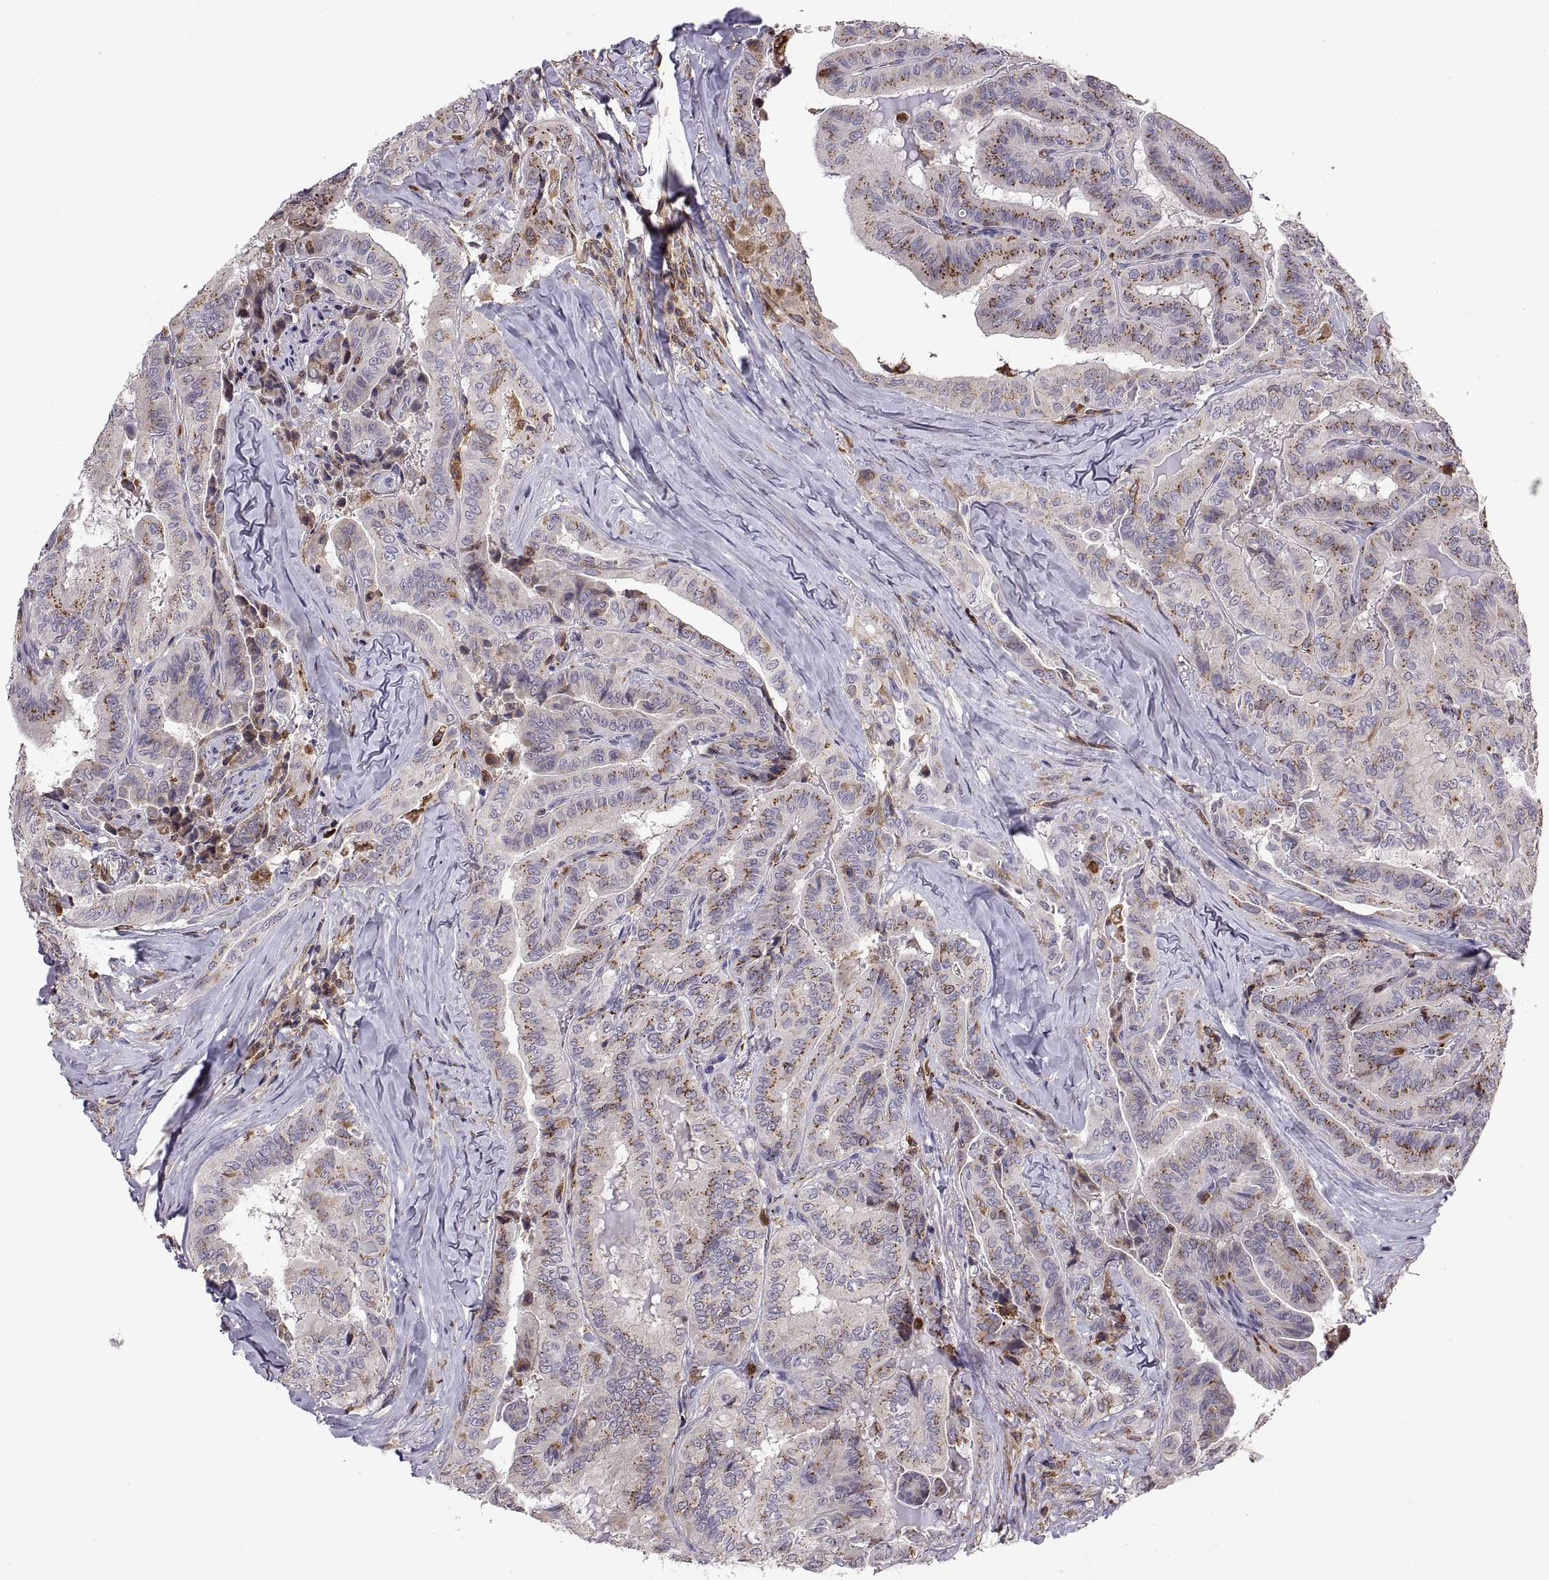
{"staining": {"intensity": "strong", "quantity": "25%-75%", "location": "cytoplasmic/membranous"}, "tissue": "thyroid cancer", "cell_type": "Tumor cells", "image_type": "cancer", "snomed": [{"axis": "morphology", "description": "Papillary adenocarcinoma, NOS"}, {"axis": "topography", "description": "Thyroid gland"}], "caption": "A high amount of strong cytoplasmic/membranous expression is appreciated in about 25%-75% of tumor cells in thyroid cancer (papillary adenocarcinoma) tissue. (Stains: DAB (3,3'-diaminobenzidine) in brown, nuclei in blue, Microscopy: brightfield microscopy at high magnification).", "gene": "ACAP1", "patient": {"sex": "female", "age": 68}}